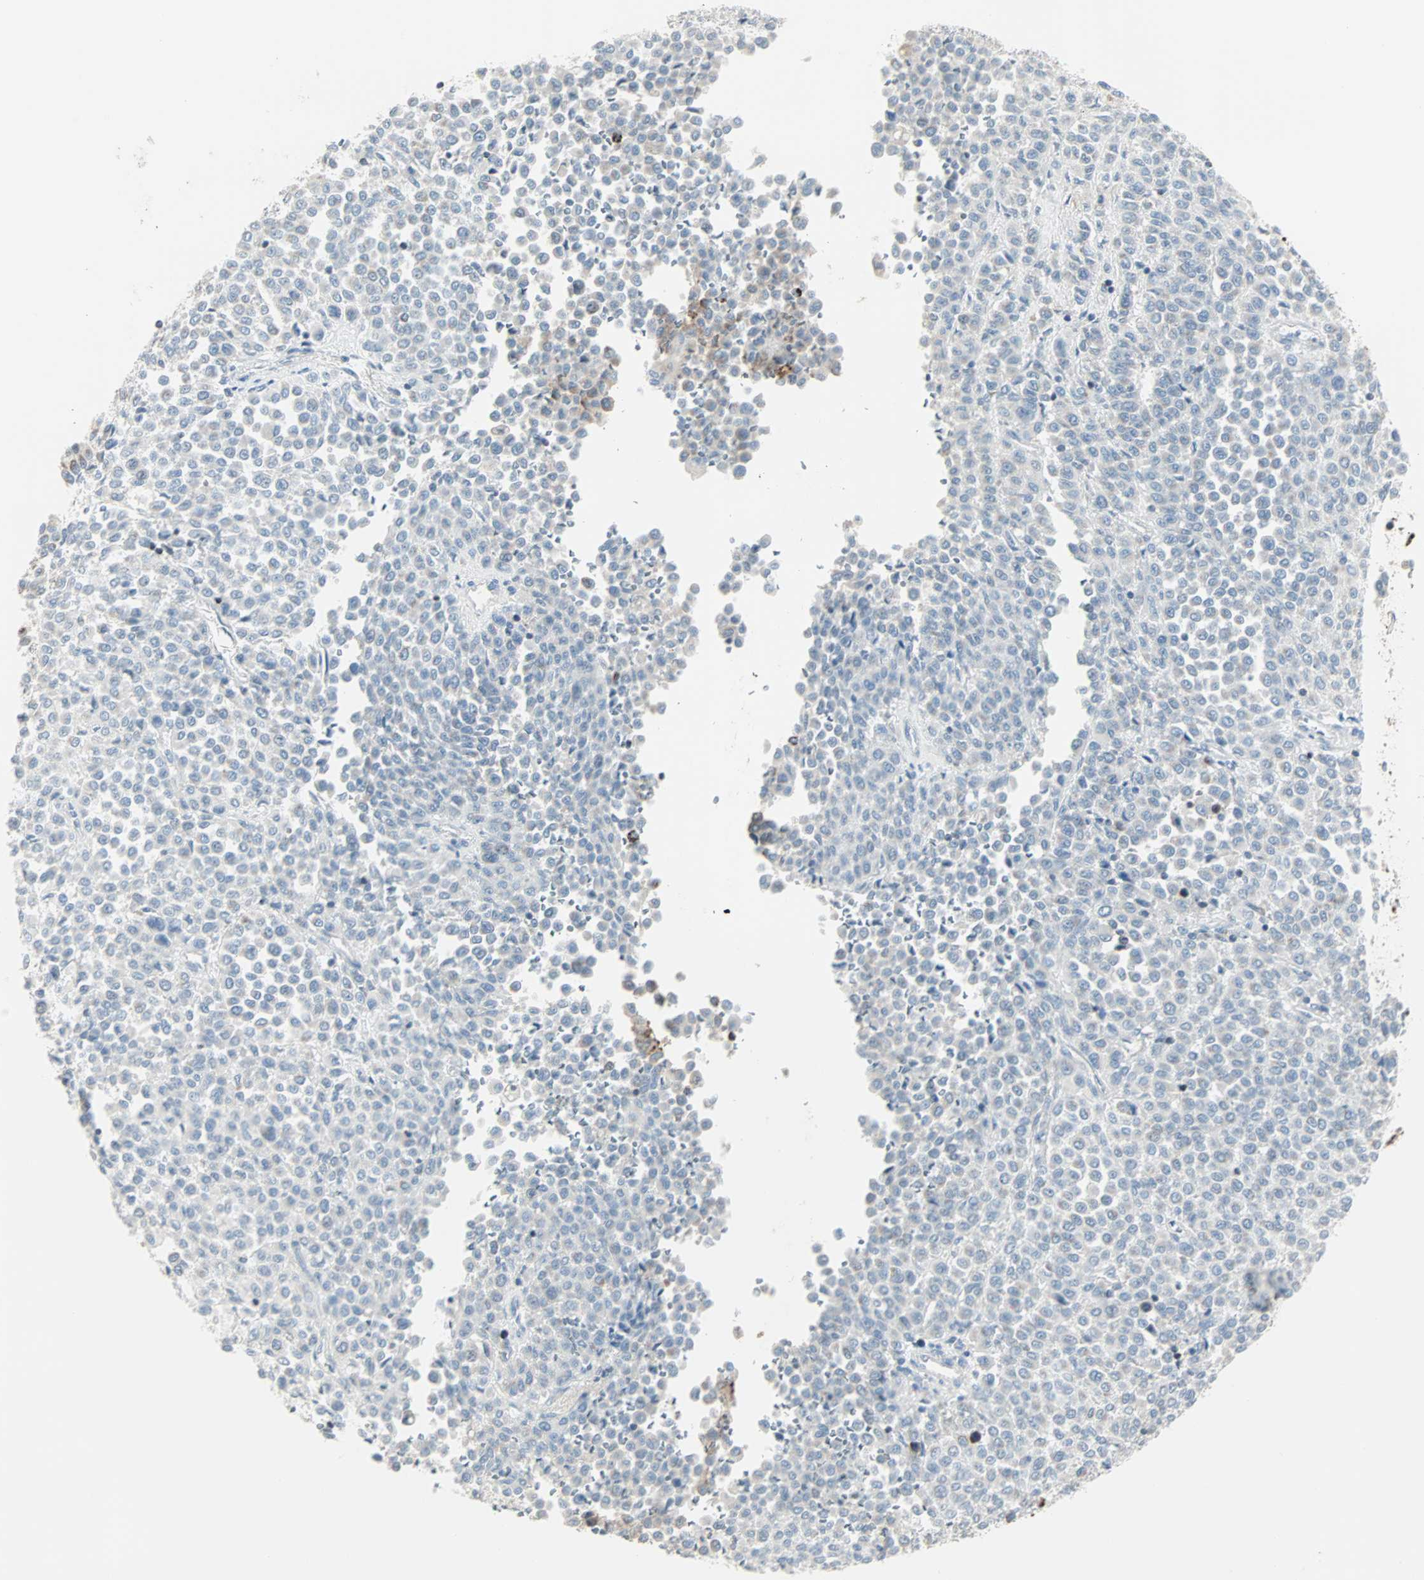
{"staining": {"intensity": "negative", "quantity": "none", "location": "none"}, "tissue": "melanoma", "cell_type": "Tumor cells", "image_type": "cancer", "snomed": [{"axis": "morphology", "description": "Malignant melanoma, Metastatic site"}, {"axis": "topography", "description": "Pancreas"}], "caption": "This micrograph is of melanoma stained with immunohistochemistry to label a protein in brown with the nuclei are counter-stained blue. There is no positivity in tumor cells.", "gene": "IDH2", "patient": {"sex": "female", "age": 30}}